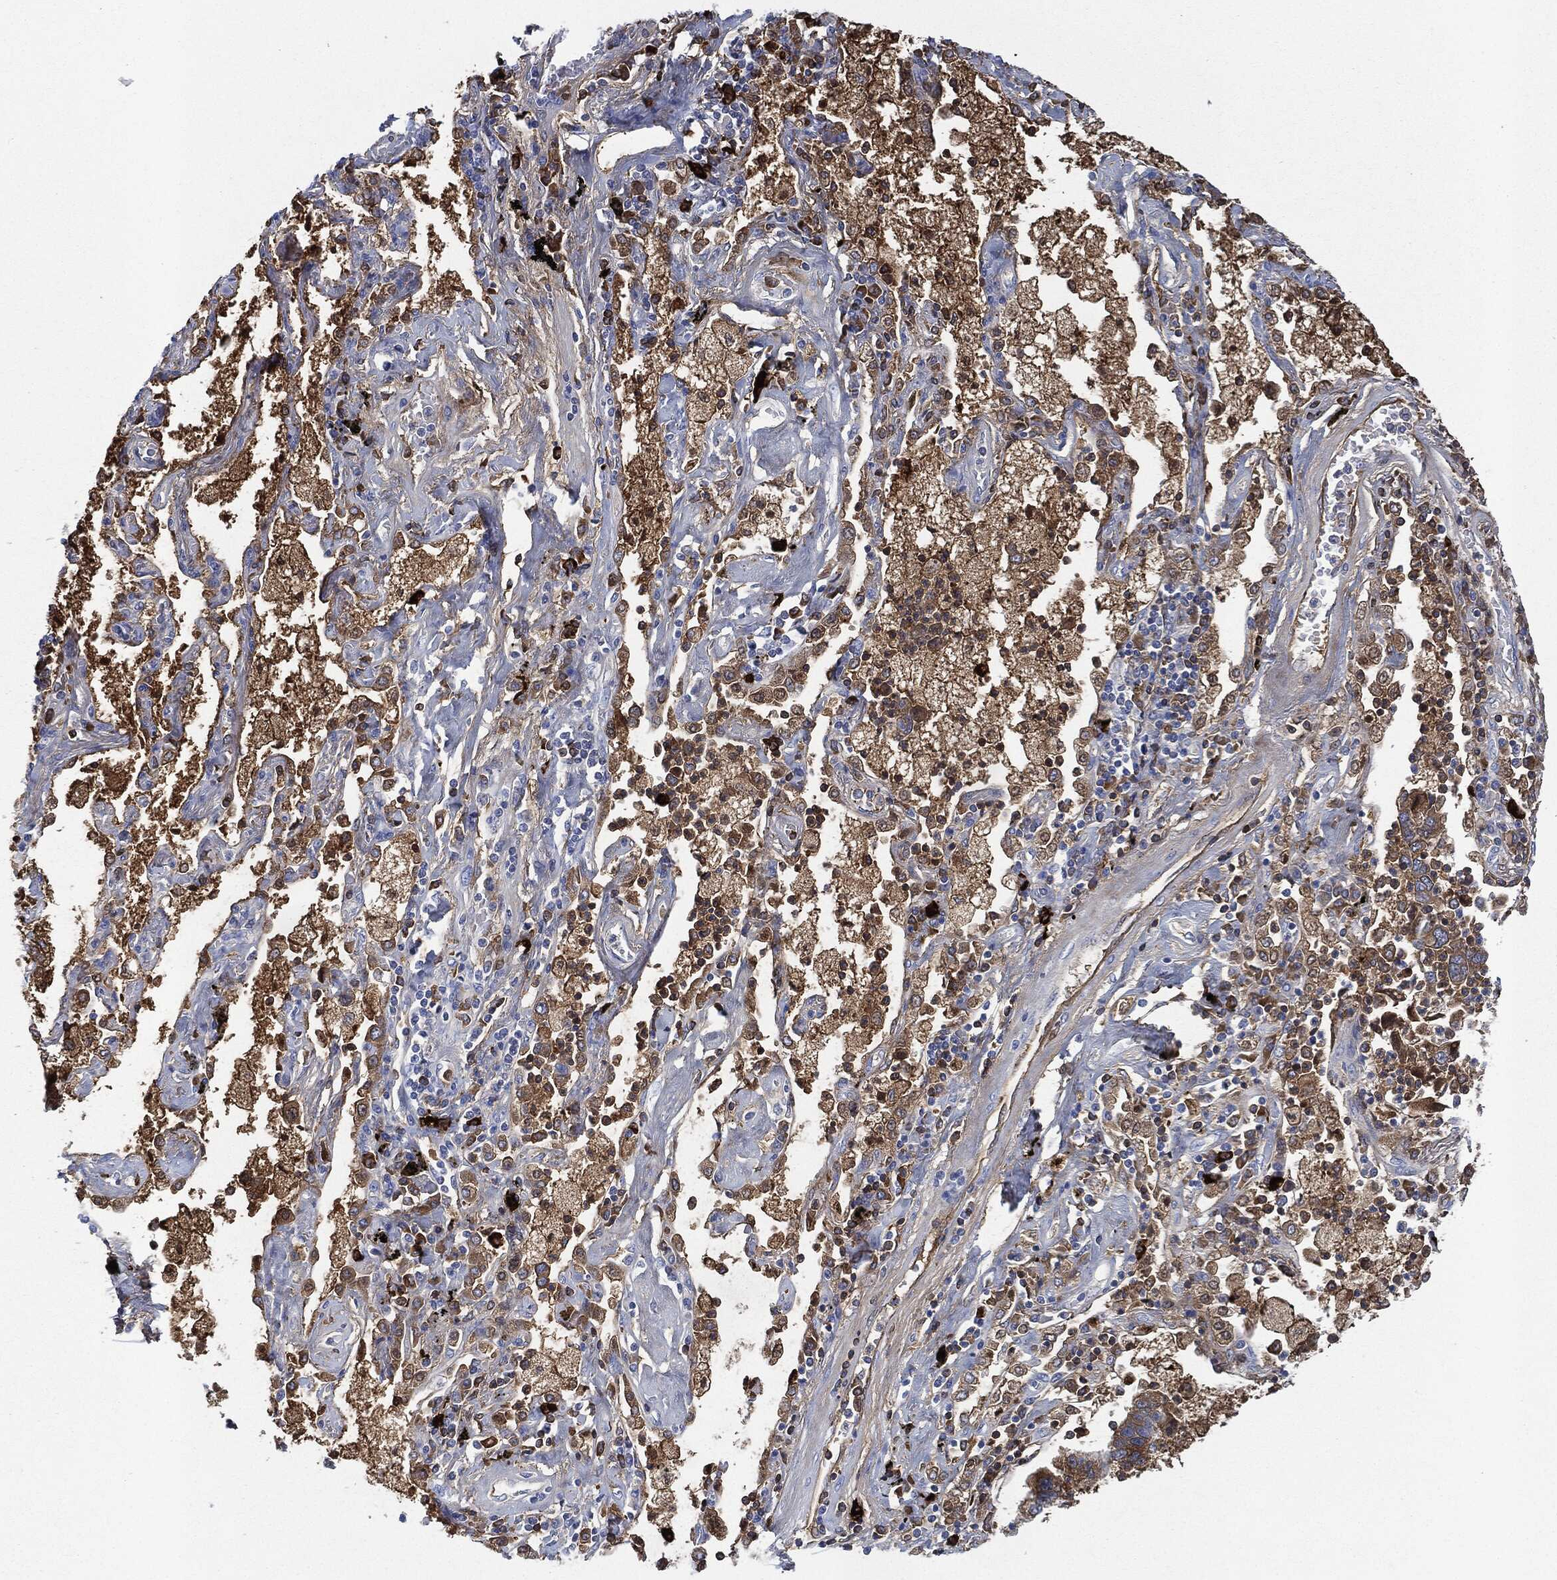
{"staining": {"intensity": "moderate", "quantity": "25%-75%", "location": "cytoplasmic/membranous"}, "tissue": "lung cancer", "cell_type": "Tumor cells", "image_type": "cancer", "snomed": [{"axis": "morphology", "description": "Adenocarcinoma, NOS"}, {"axis": "topography", "description": "Lung"}], "caption": "Brown immunohistochemical staining in lung cancer (adenocarcinoma) displays moderate cytoplasmic/membranous positivity in approximately 25%-75% of tumor cells. The protein of interest is stained brown, and the nuclei are stained in blue (DAB (3,3'-diaminobenzidine) IHC with brightfield microscopy, high magnification).", "gene": "IGLV6-57", "patient": {"sex": "female", "age": 57}}